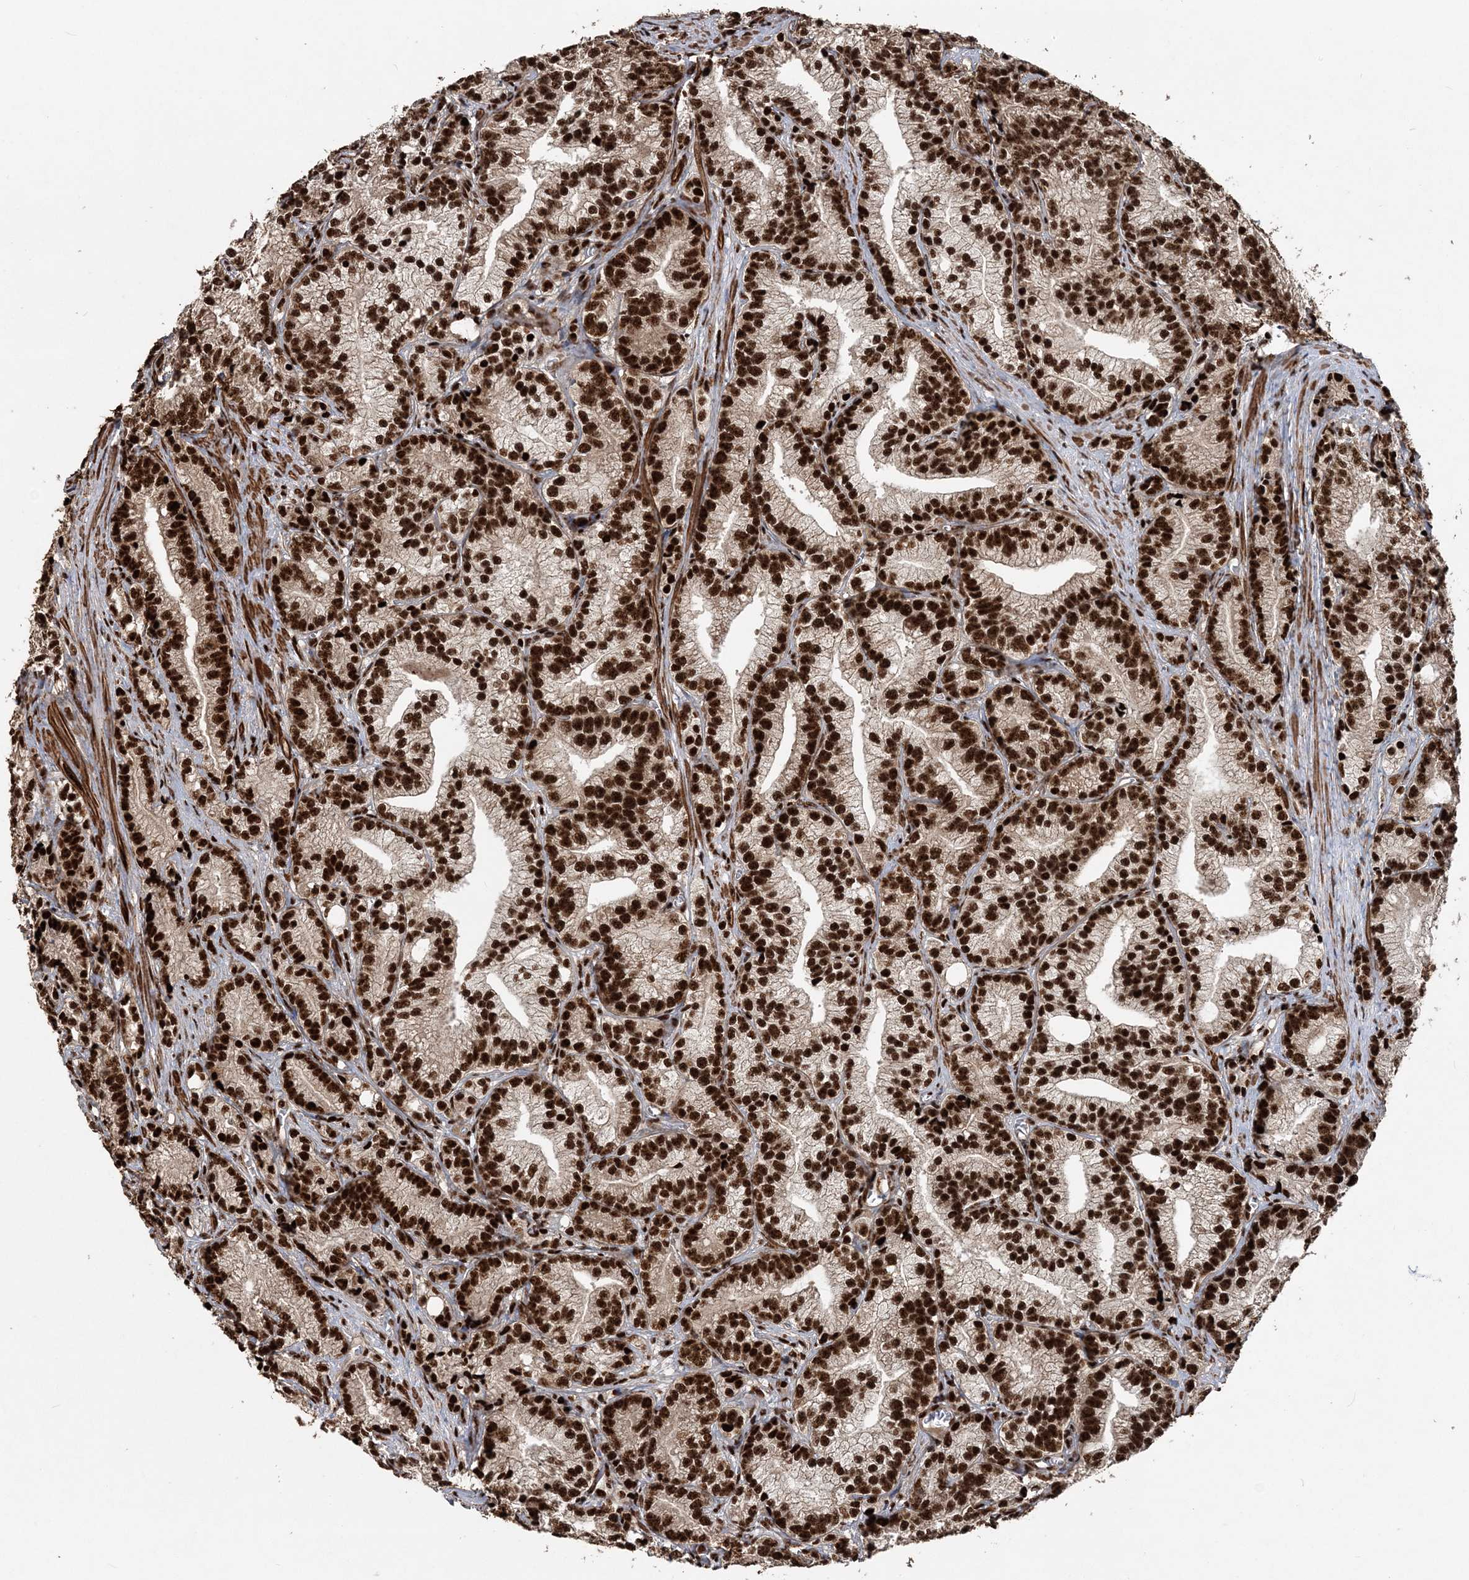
{"staining": {"intensity": "strong", "quantity": ">75%", "location": "nuclear"}, "tissue": "prostate cancer", "cell_type": "Tumor cells", "image_type": "cancer", "snomed": [{"axis": "morphology", "description": "Adenocarcinoma, Low grade"}, {"axis": "topography", "description": "Prostate"}], "caption": "A micrograph of prostate cancer stained for a protein reveals strong nuclear brown staining in tumor cells.", "gene": "EXOSC8", "patient": {"sex": "male", "age": 89}}